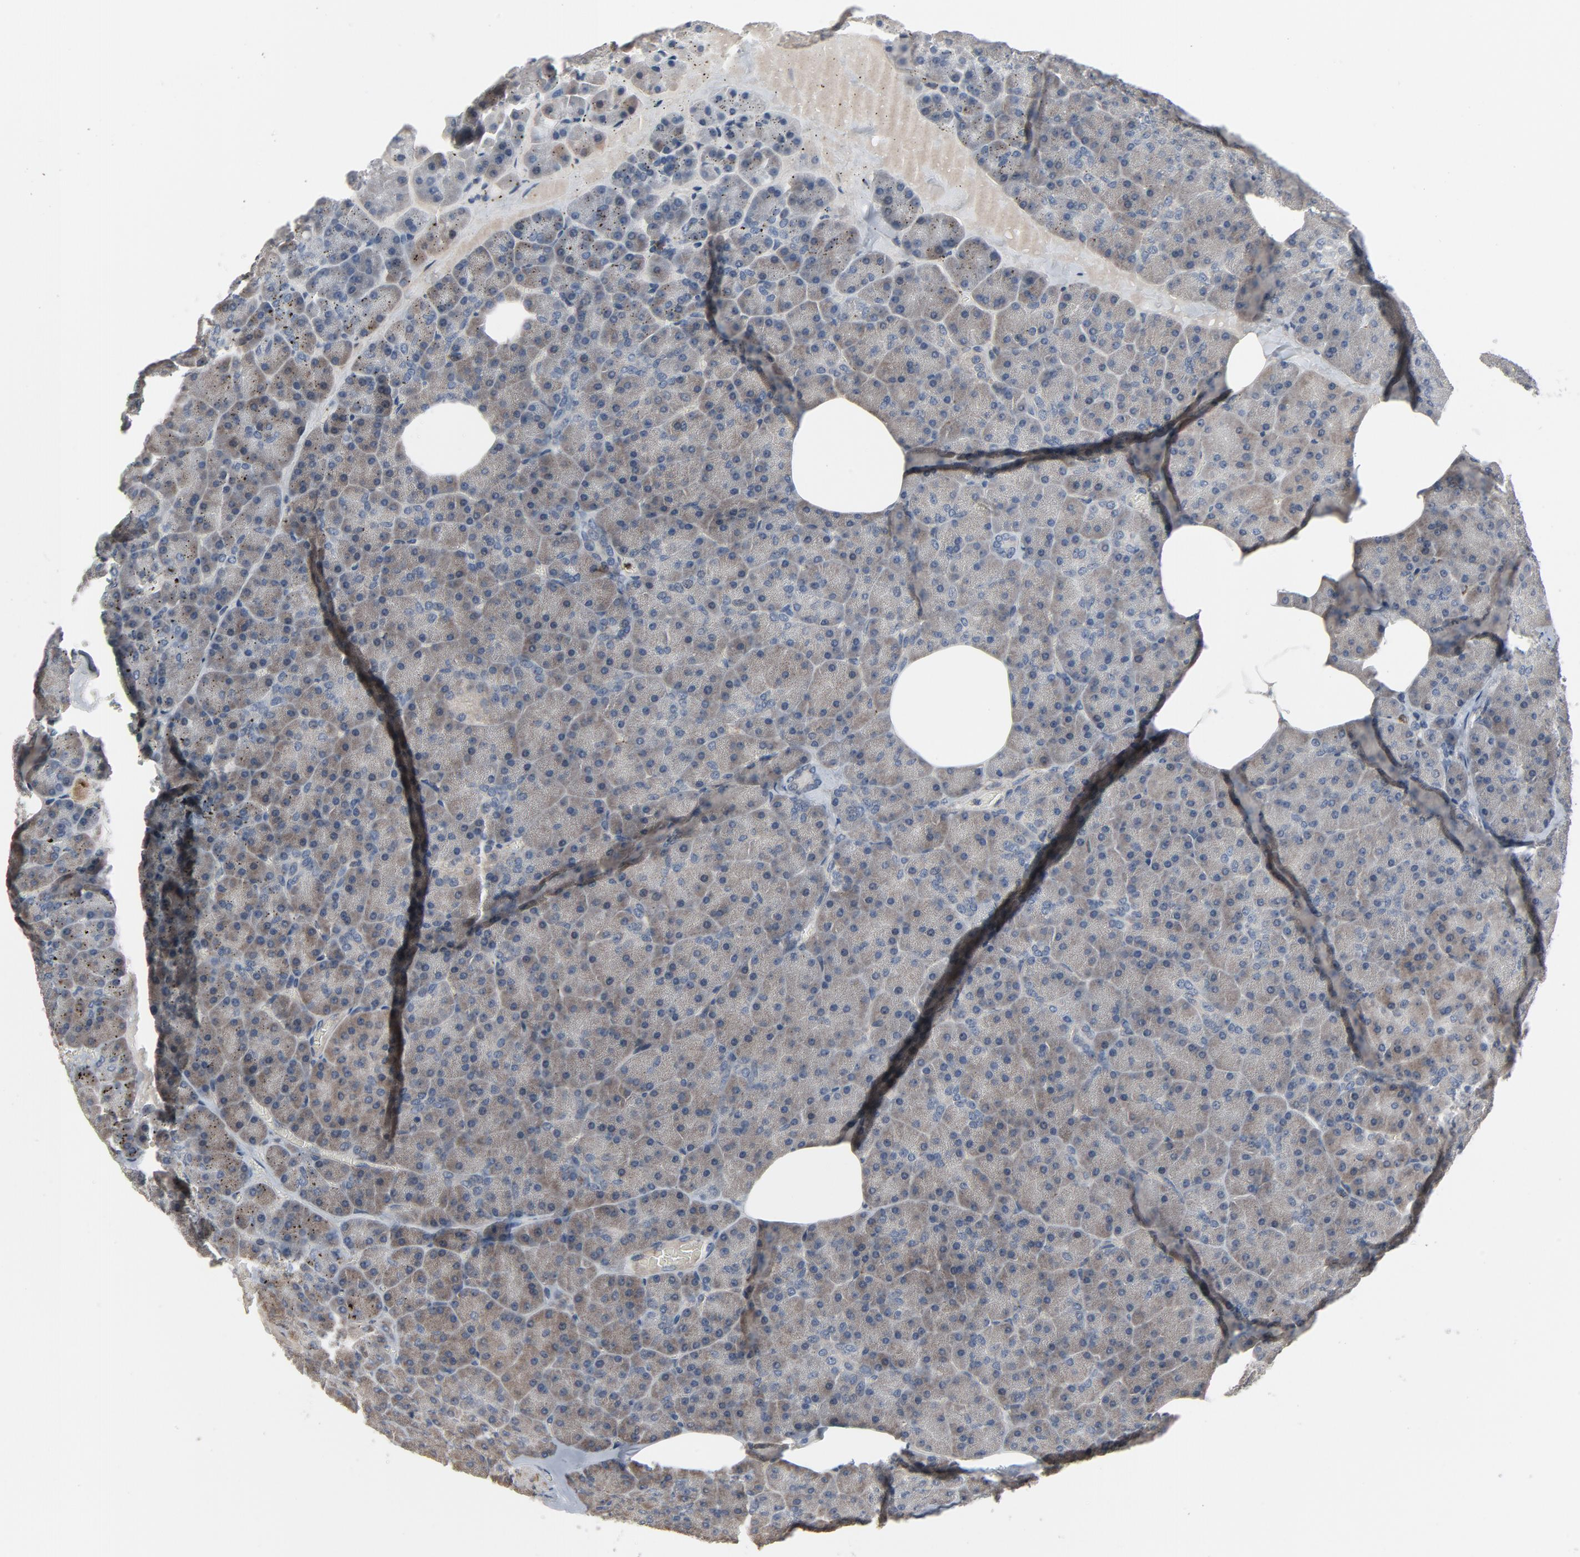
{"staining": {"intensity": "weak", "quantity": ">75%", "location": "cytoplasmic/membranous"}, "tissue": "pancreas", "cell_type": "Exocrine glandular cells", "image_type": "normal", "snomed": [{"axis": "morphology", "description": "Normal tissue, NOS"}, {"axis": "topography", "description": "Pancreas"}], "caption": "This photomicrograph reveals immunohistochemistry (IHC) staining of unremarkable human pancreas, with low weak cytoplasmic/membranous staining in approximately >75% of exocrine glandular cells.", "gene": "PDZD4", "patient": {"sex": "female", "age": 35}}